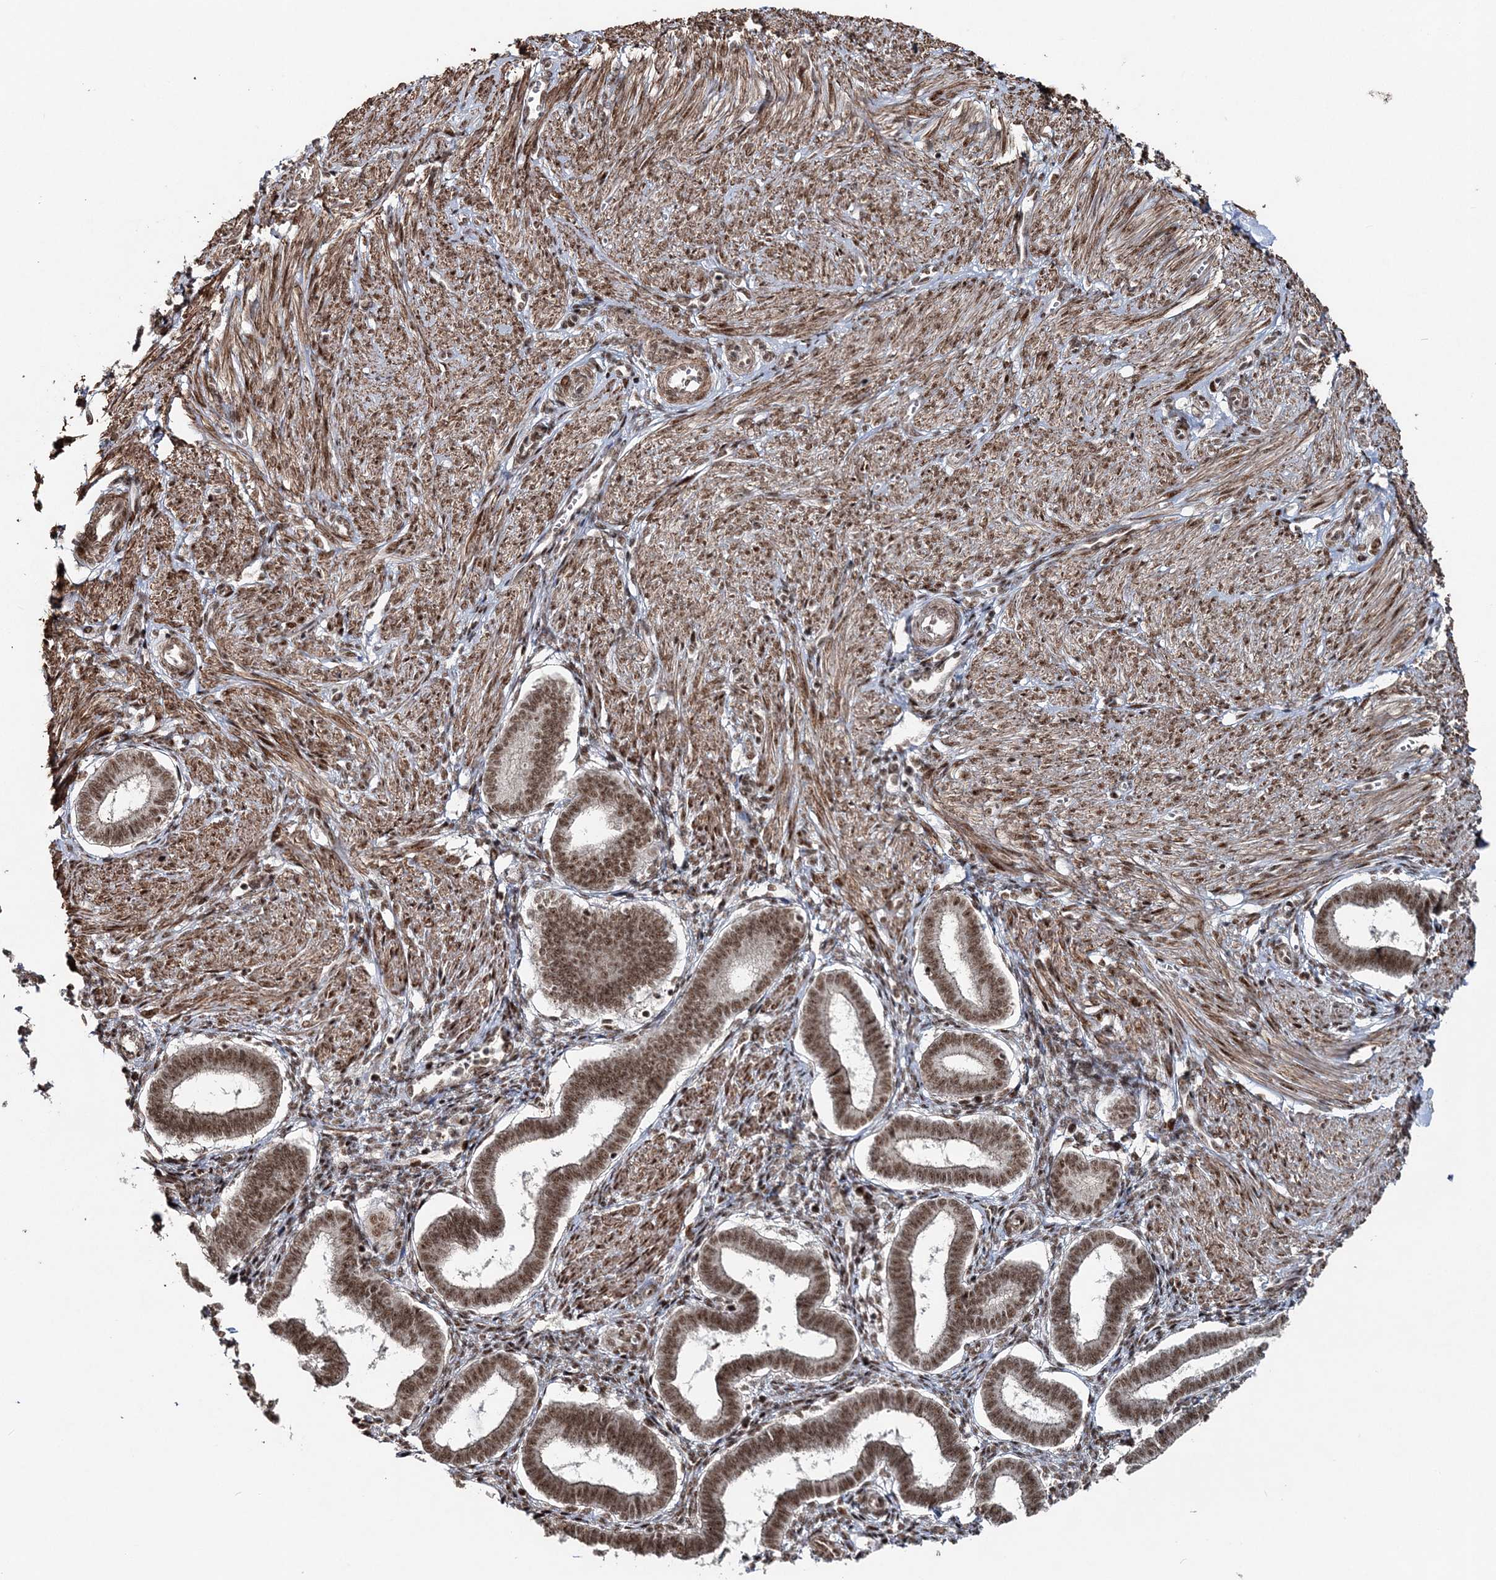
{"staining": {"intensity": "strong", "quantity": "25%-75%", "location": "nuclear"}, "tissue": "endometrium", "cell_type": "Cells in endometrial stroma", "image_type": "normal", "snomed": [{"axis": "morphology", "description": "Normal tissue, NOS"}, {"axis": "topography", "description": "Endometrium"}], "caption": "DAB immunohistochemical staining of benign human endometrium exhibits strong nuclear protein expression in about 25%-75% of cells in endometrial stroma.", "gene": "EXOSC8", "patient": {"sex": "female", "age": 24}}